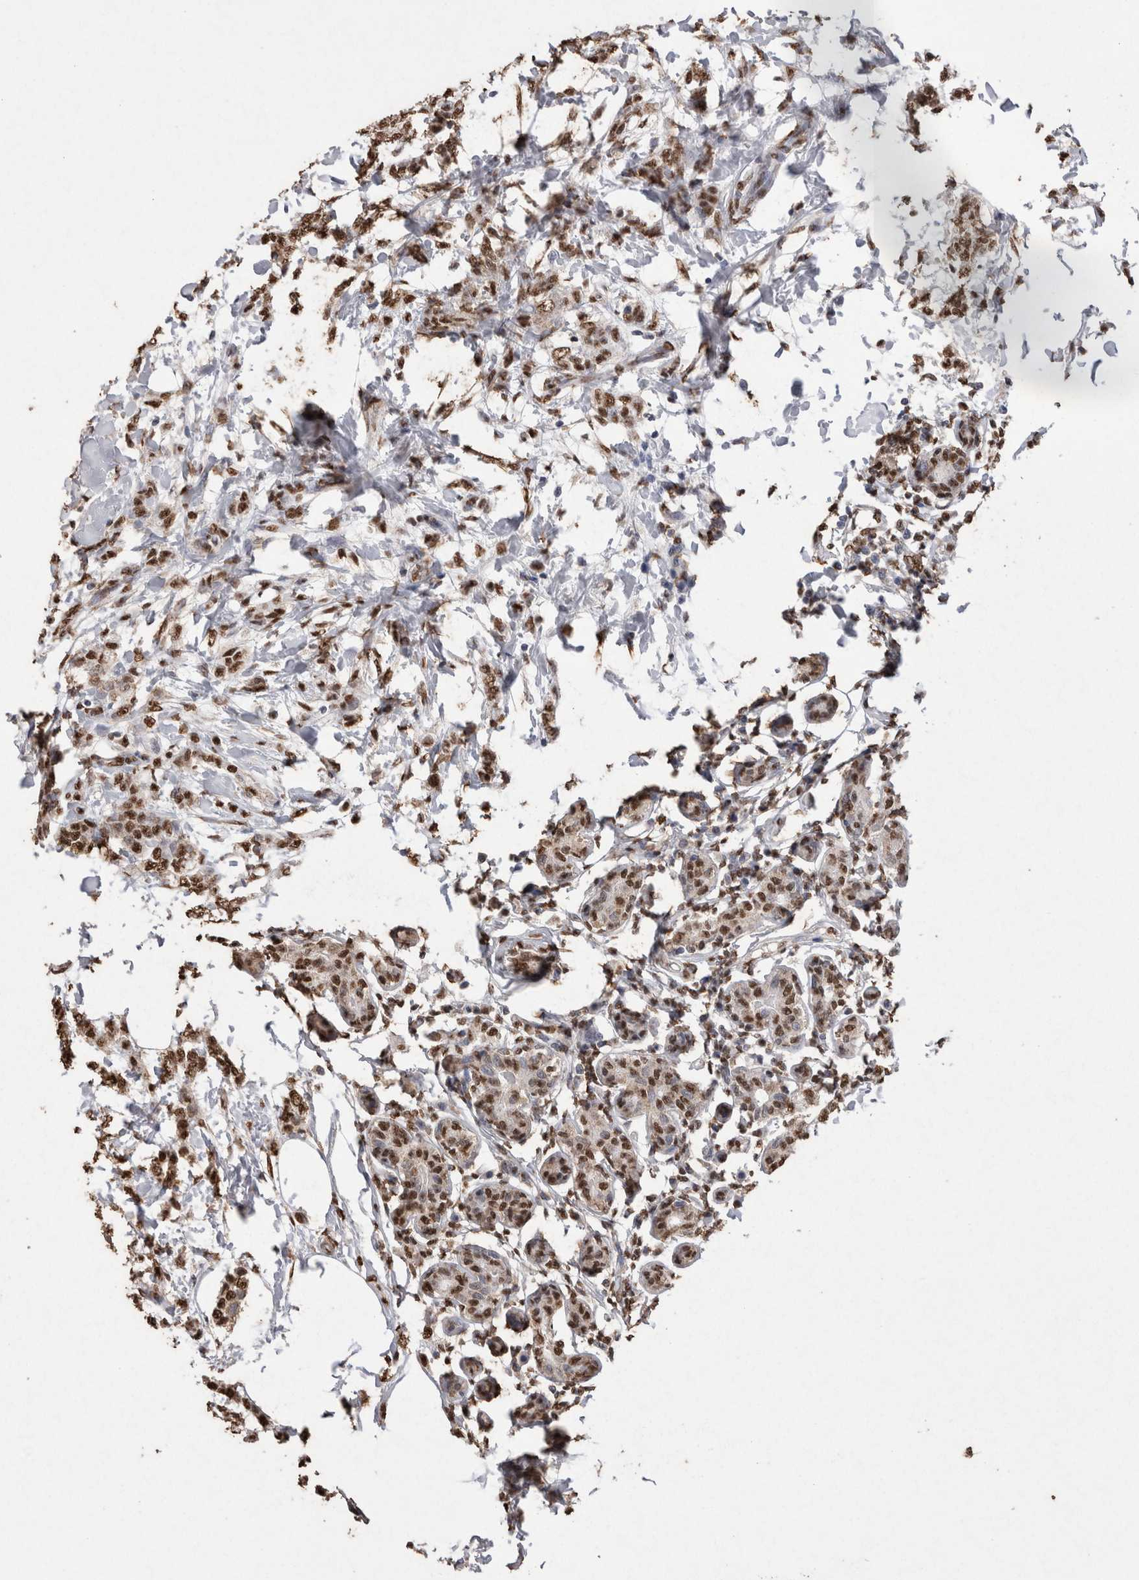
{"staining": {"intensity": "moderate", "quantity": ">75%", "location": "nuclear"}, "tissue": "breast cancer", "cell_type": "Tumor cells", "image_type": "cancer", "snomed": [{"axis": "morphology", "description": "Lobular carcinoma, in situ"}, {"axis": "morphology", "description": "Lobular carcinoma"}, {"axis": "topography", "description": "Breast"}], "caption": "Breast cancer (lobular carcinoma) stained for a protein exhibits moderate nuclear positivity in tumor cells. The staining was performed using DAB to visualize the protein expression in brown, while the nuclei were stained in blue with hematoxylin (Magnification: 20x).", "gene": "NTHL1", "patient": {"sex": "female", "age": 41}}